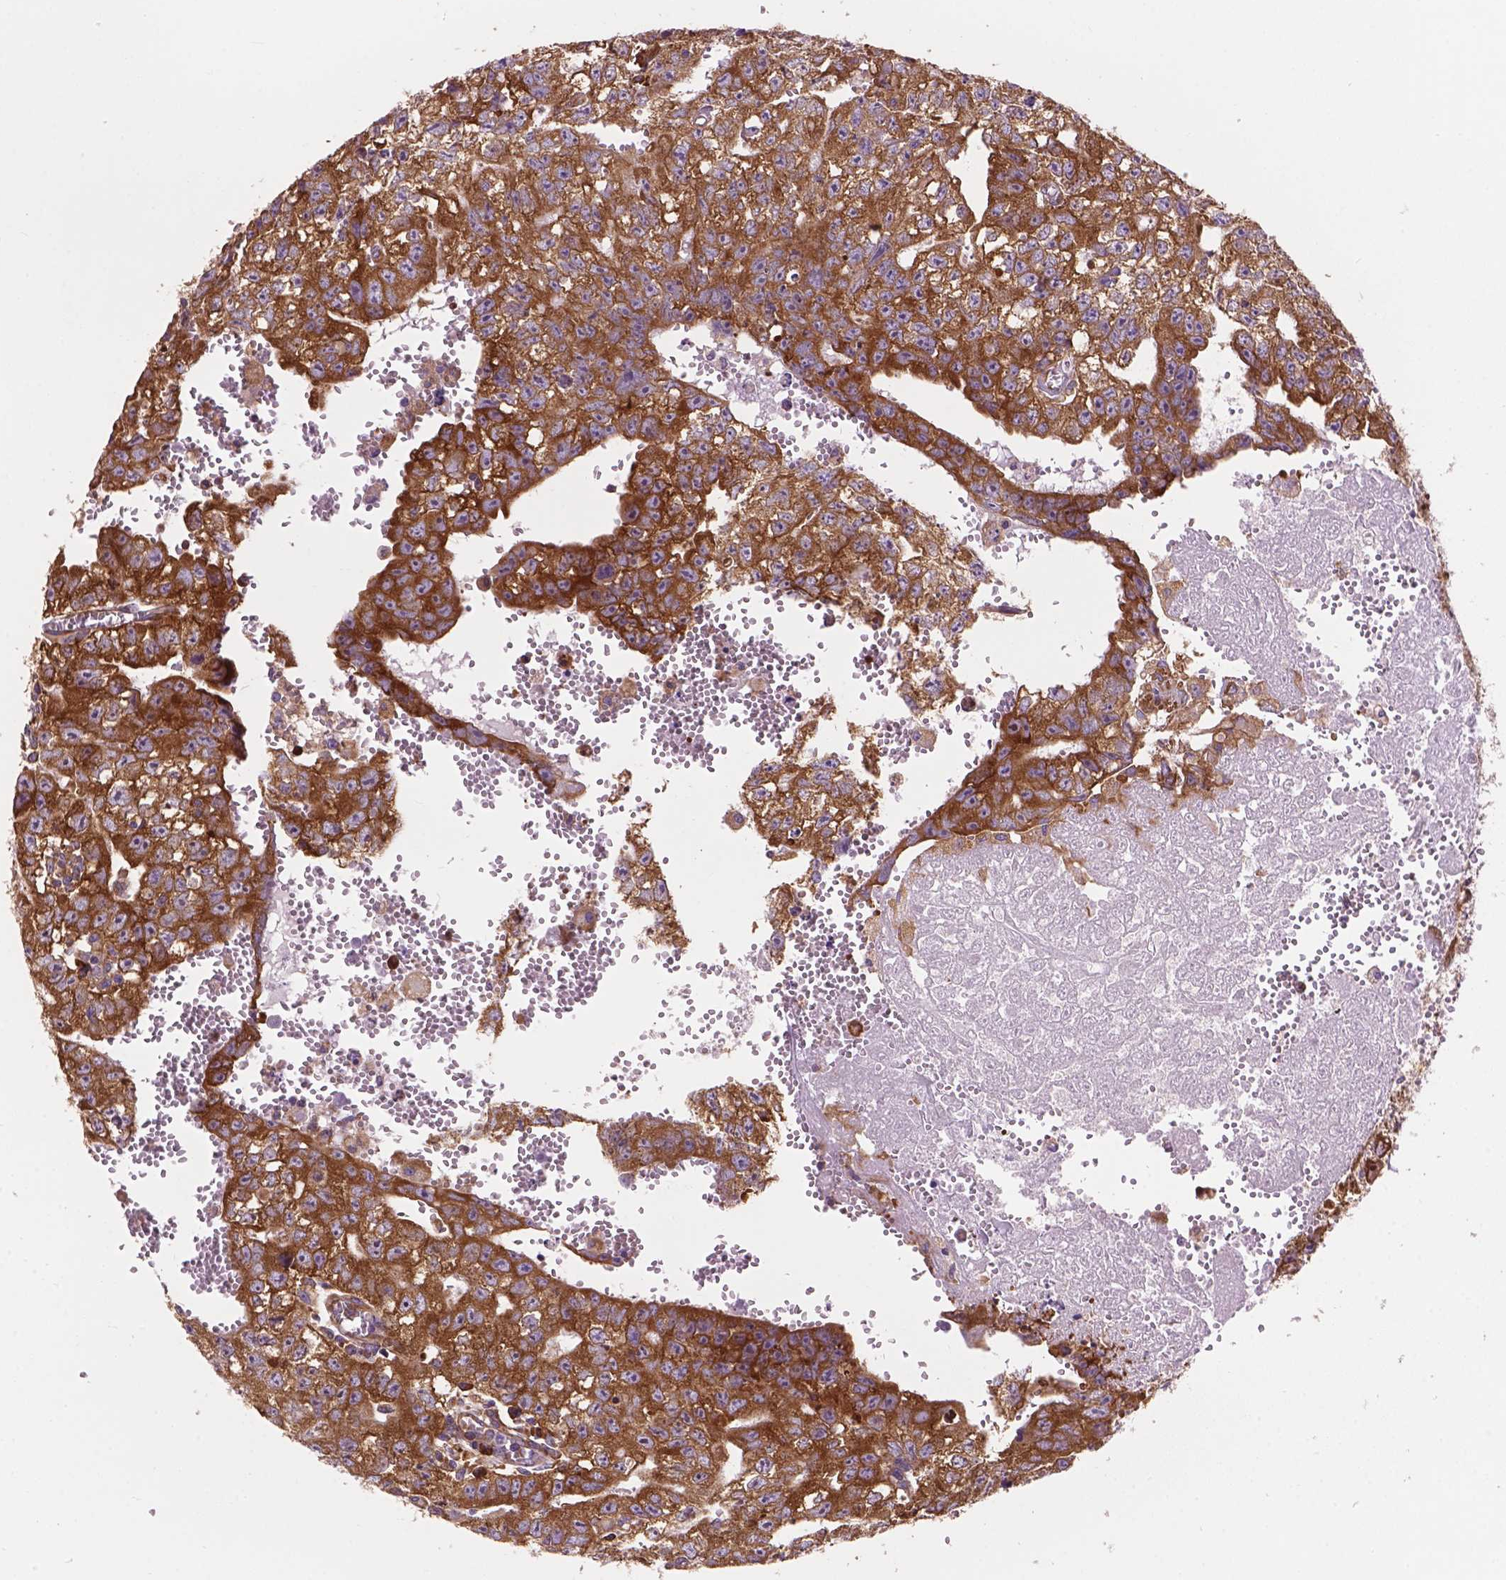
{"staining": {"intensity": "moderate", "quantity": ">75%", "location": "cytoplasmic/membranous"}, "tissue": "testis cancer", "cell_type": "Tumor cells", "image_type": "cancer", "snomed": [{"axis": "morphology", "description": "Carcinoma, Embryonal, NOS"}, {"axis": "morphology", "description": "Teratoma, malignant, NOS"}, {"axis": "topography", "description": "Testis"}], "caption": "Testis embryonal carcinoma stained with a protein marker displays moderate staining in tumor cells.", "gene": "RPL37A", "patient": {"sex": "male", "age": 24}}